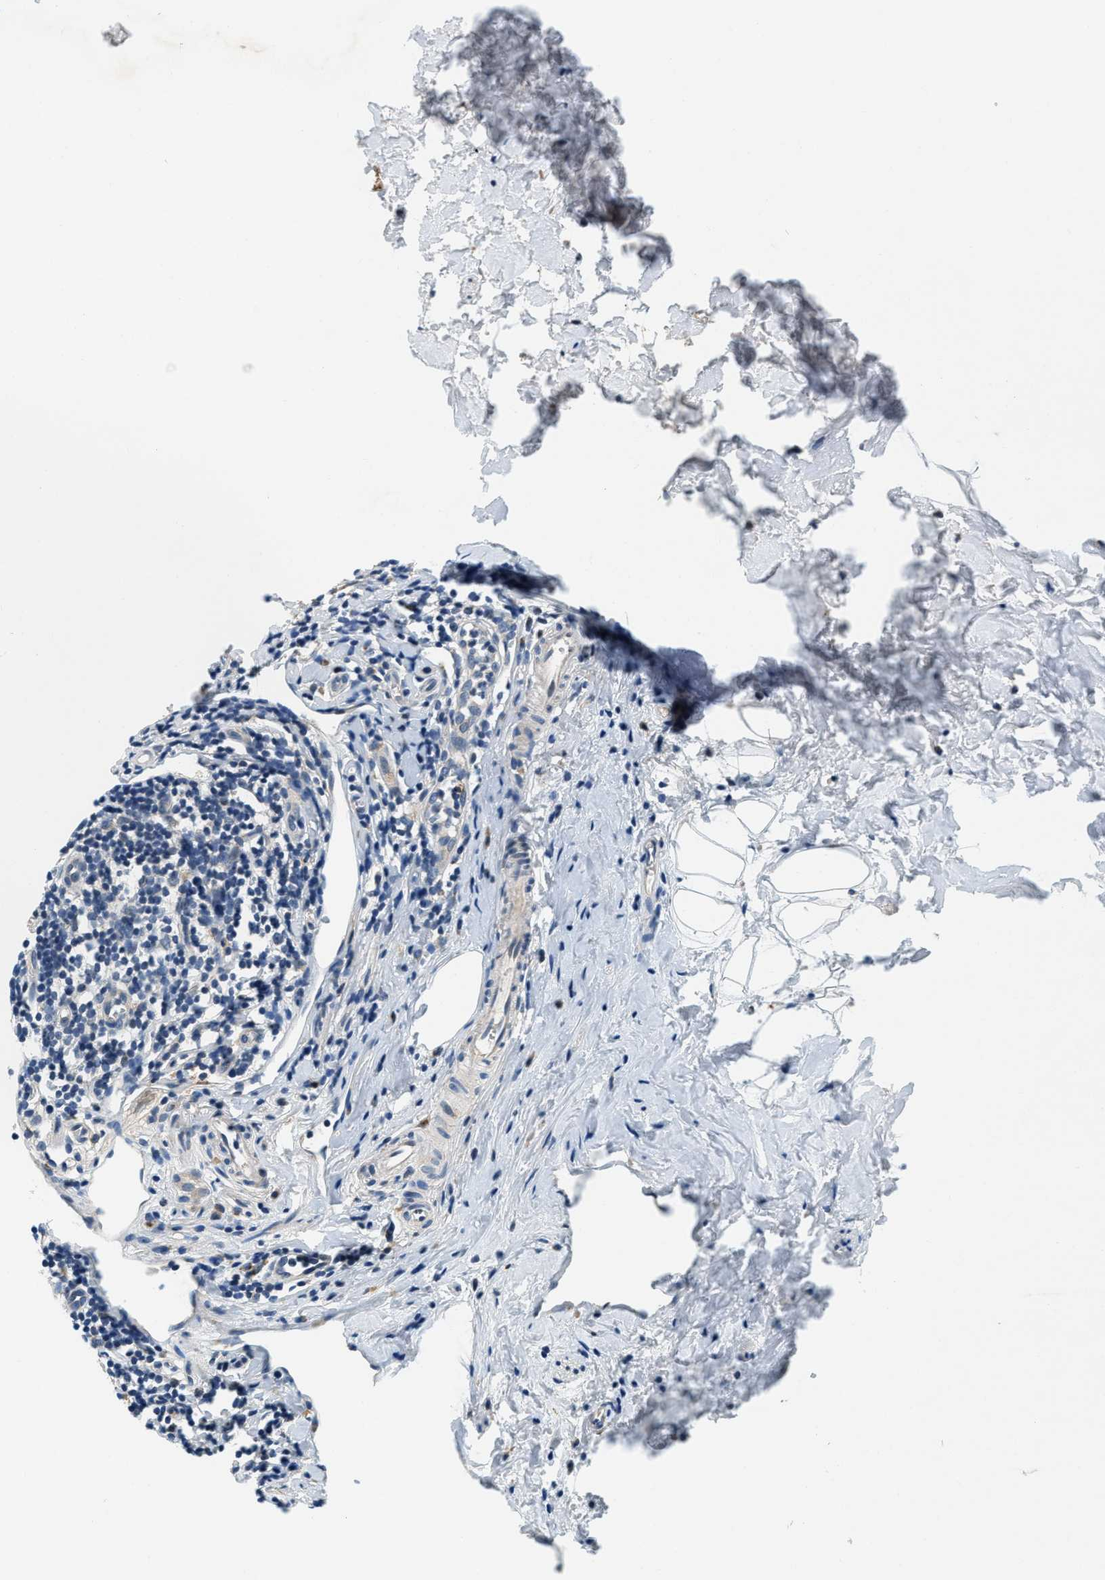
{"staining": {"intensity": "moderate", "quantity": "25%-75%", "location": "cytoplasmic/membranous"}, "tissue": "appendix", "cell_type": "Glandular cells", "image_type": "normal", "snomed": [{"axis": "morphology", "description": "Normal tissue, NOS"}, {"axis": "topography", "description": "Appendix"}], "caption": "Immunohistochemical staining of normal human appendix reveals 25%-75% levels of moderate cytoplasmic/membranous protein positivity in approximately 25%-75% of glandular cells.", "gene": "YAE1", "patient": {"sex": "female", "age": 20}}